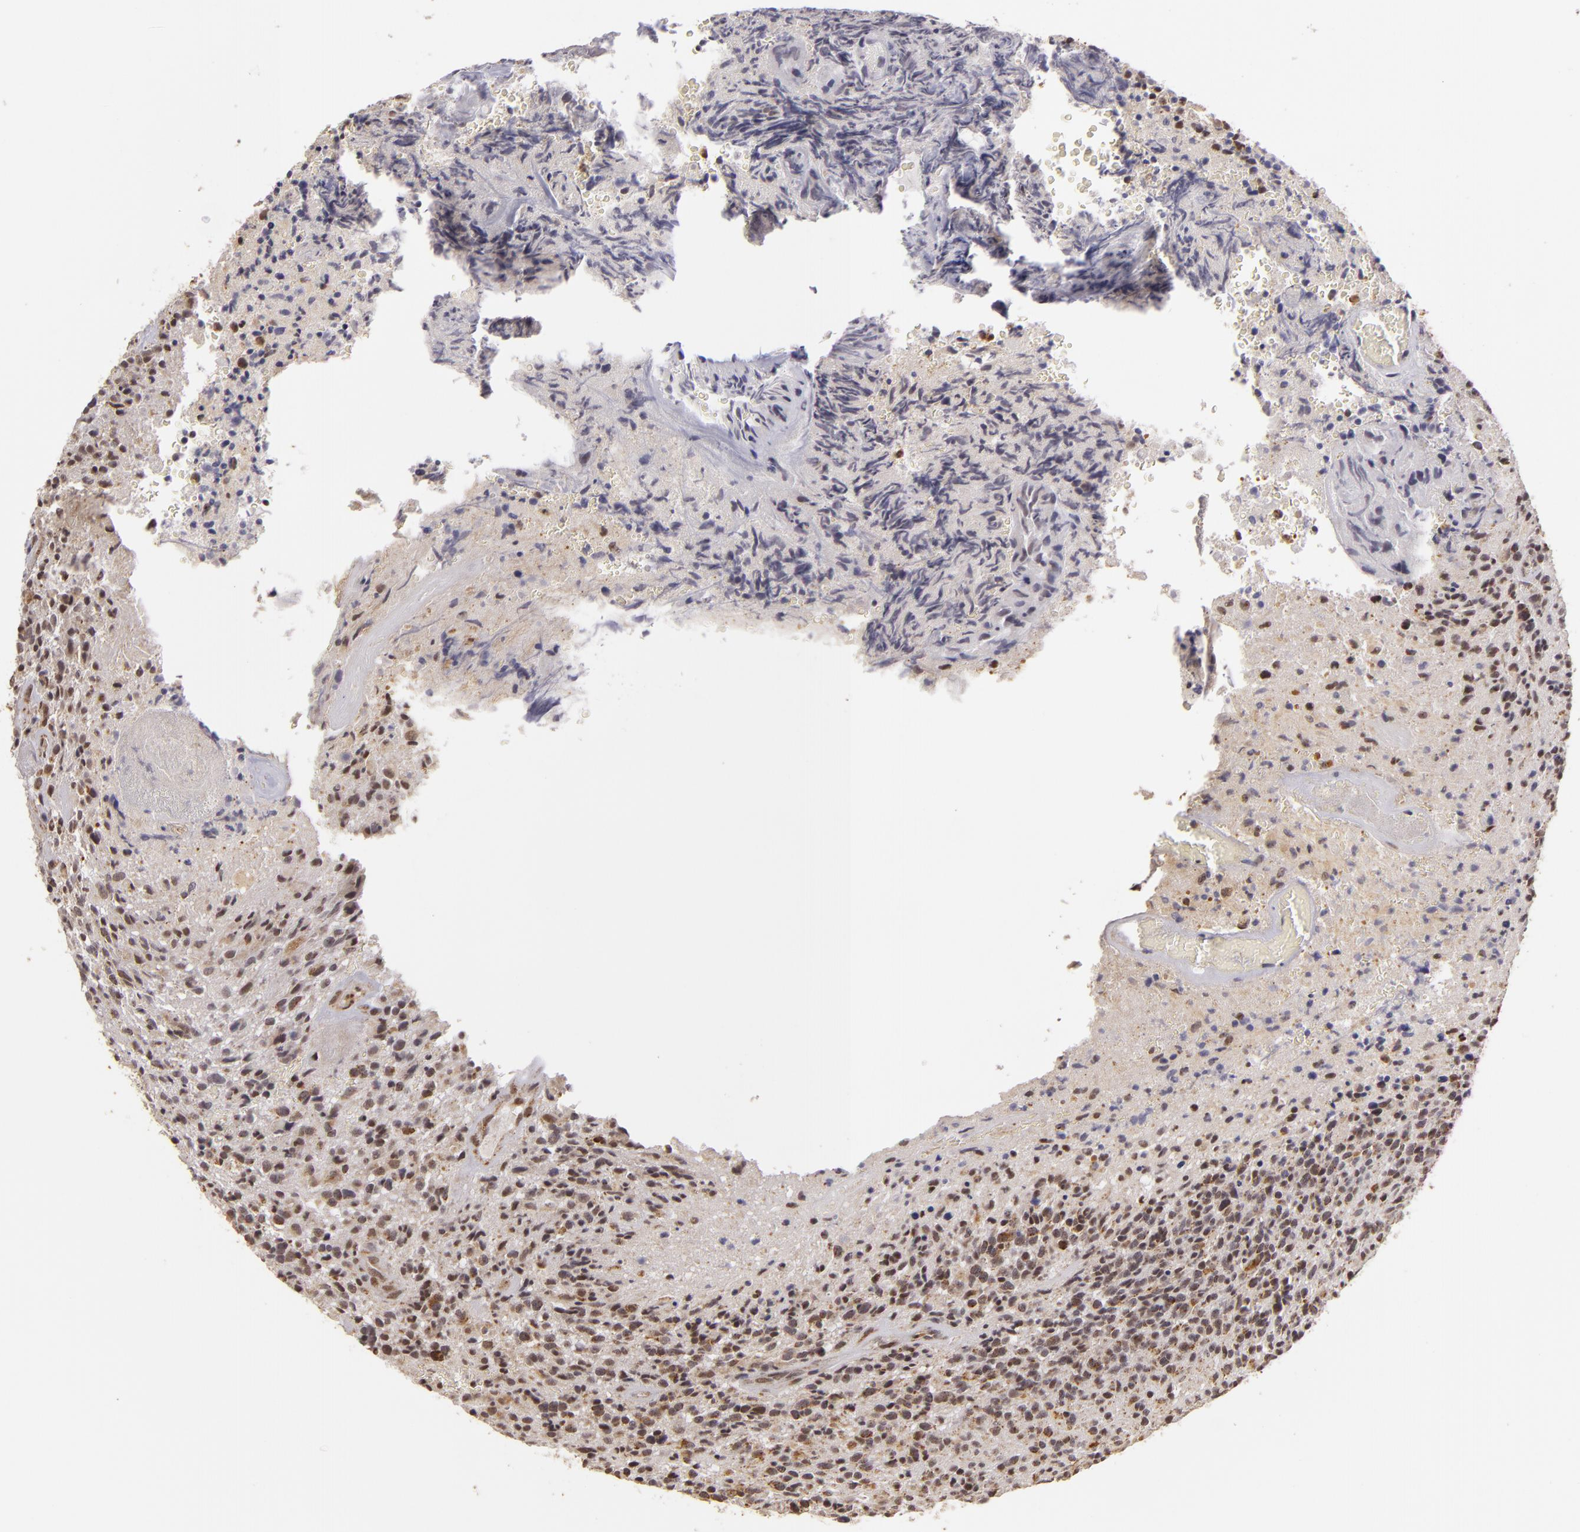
{"staining": {"intensity": "moderate", "quantity": "25%-75%", "location": "nuclear"}, "tissue": "glioma", "cell_type": "Tumor cells", "image_type": "cancer", "snomed": [{"axis": "morphology", "description": "Glioma, malignant, High grade"}, {"axis": "topography", "description": "Brain"}], "caption": "Tumor cells demonstrate medium levels of moderate nuclear expression in approximately 25%-75% of cells in glioma.", "gene": "MXD1", "patient": {"sex": "male", "age": 36}}